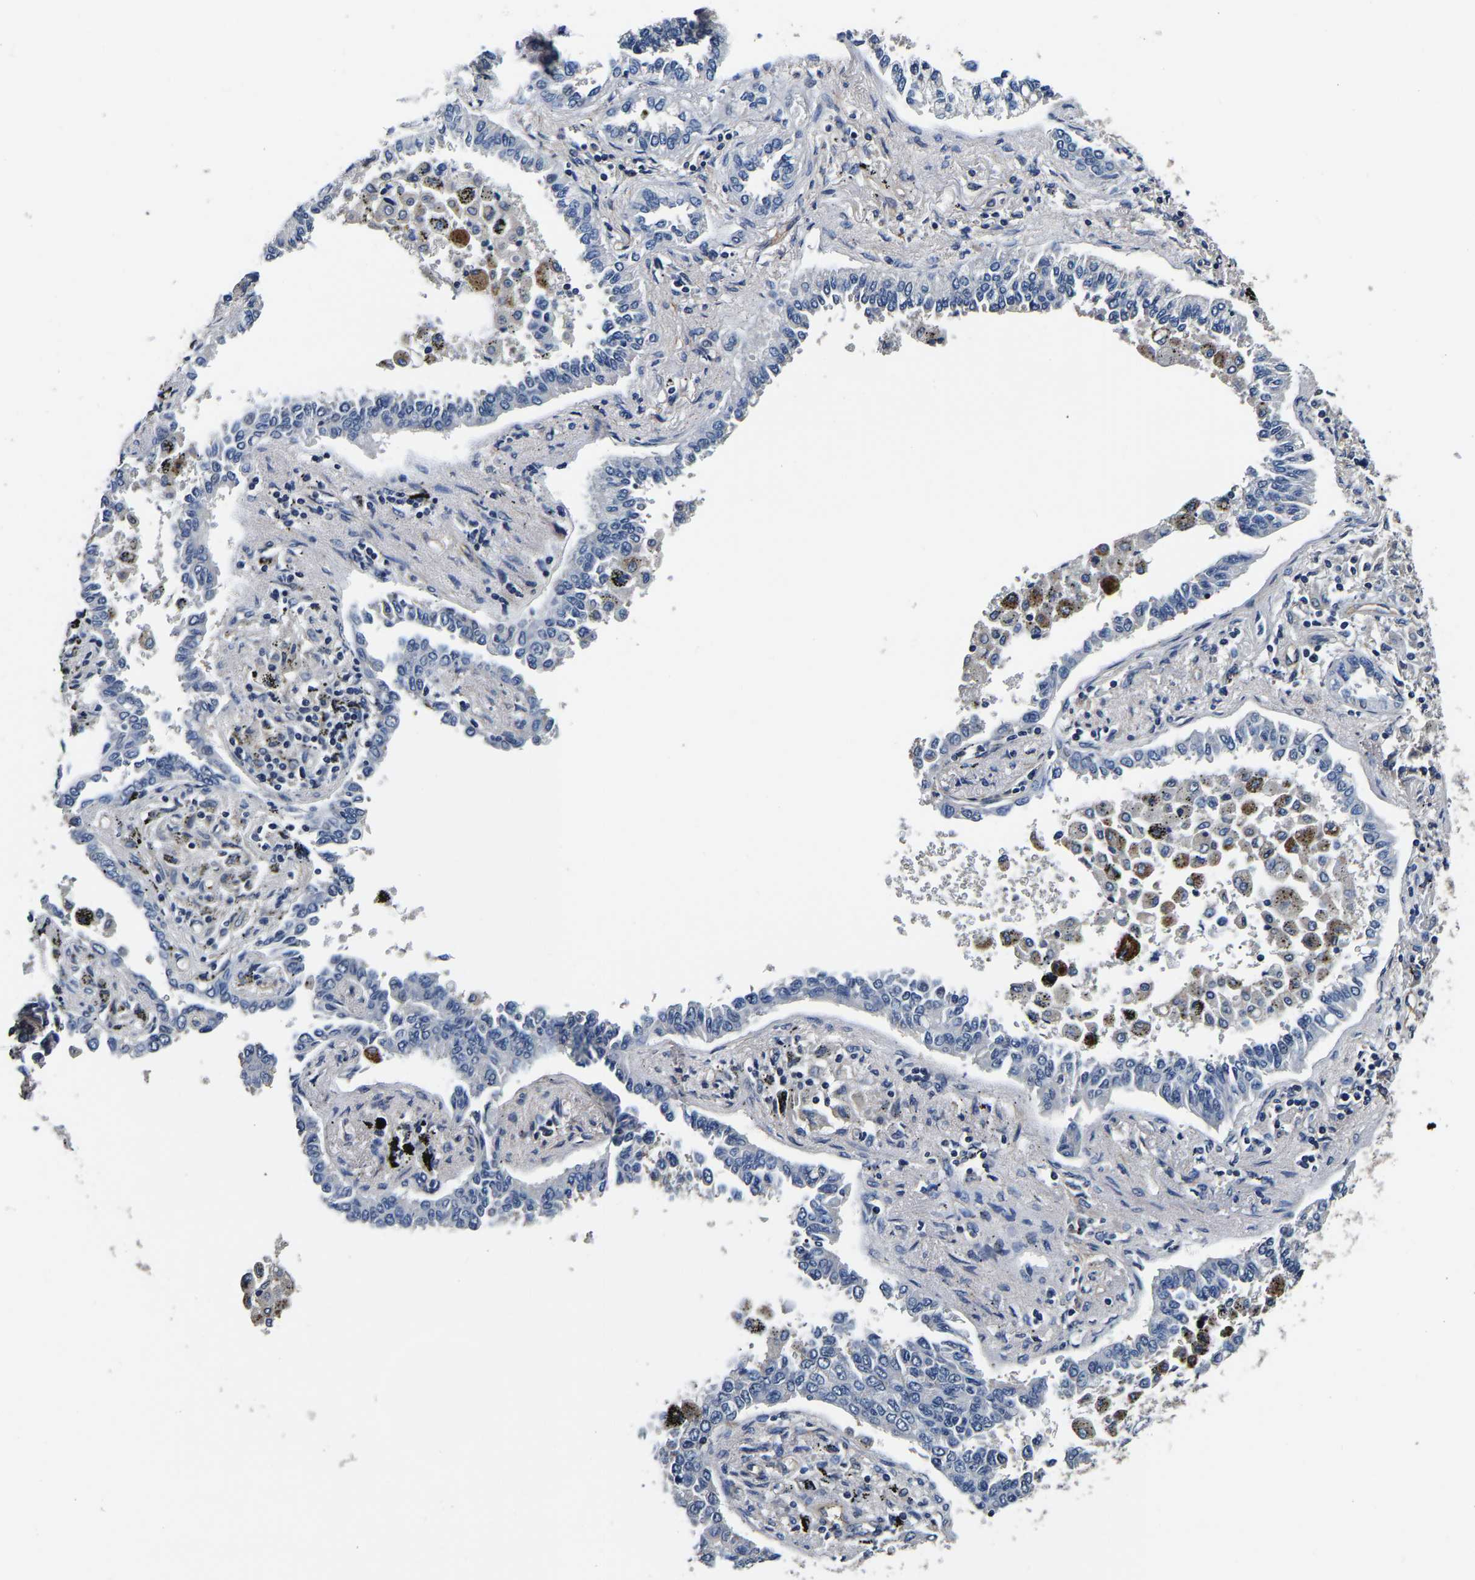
{"staining": {"intensity": "negative", "quantity": "none", "location": "none"}, "tissue": "lung cancer", "cell_type": "Tumor cells", "image_type": "cancer", "snomed": [{"axis": "morphology", "description": "Normal tissue, NOS"}, {"axis": "morphology", "description": "Adenocarcinoma, NOS"}, {"axis": "topography", "description": "Lung"}], "caption": "High power microscopy photomicrograph of an IHC photomicrograph of lung cancer (adenocarcinoma), revealing no significant staining in tumor cells. (Immunohistochemistry (ihc), brightfield microscopy, high magnification).", "gene": "SH3GLB1", "patient": {"sex": "male", "age": 59}}